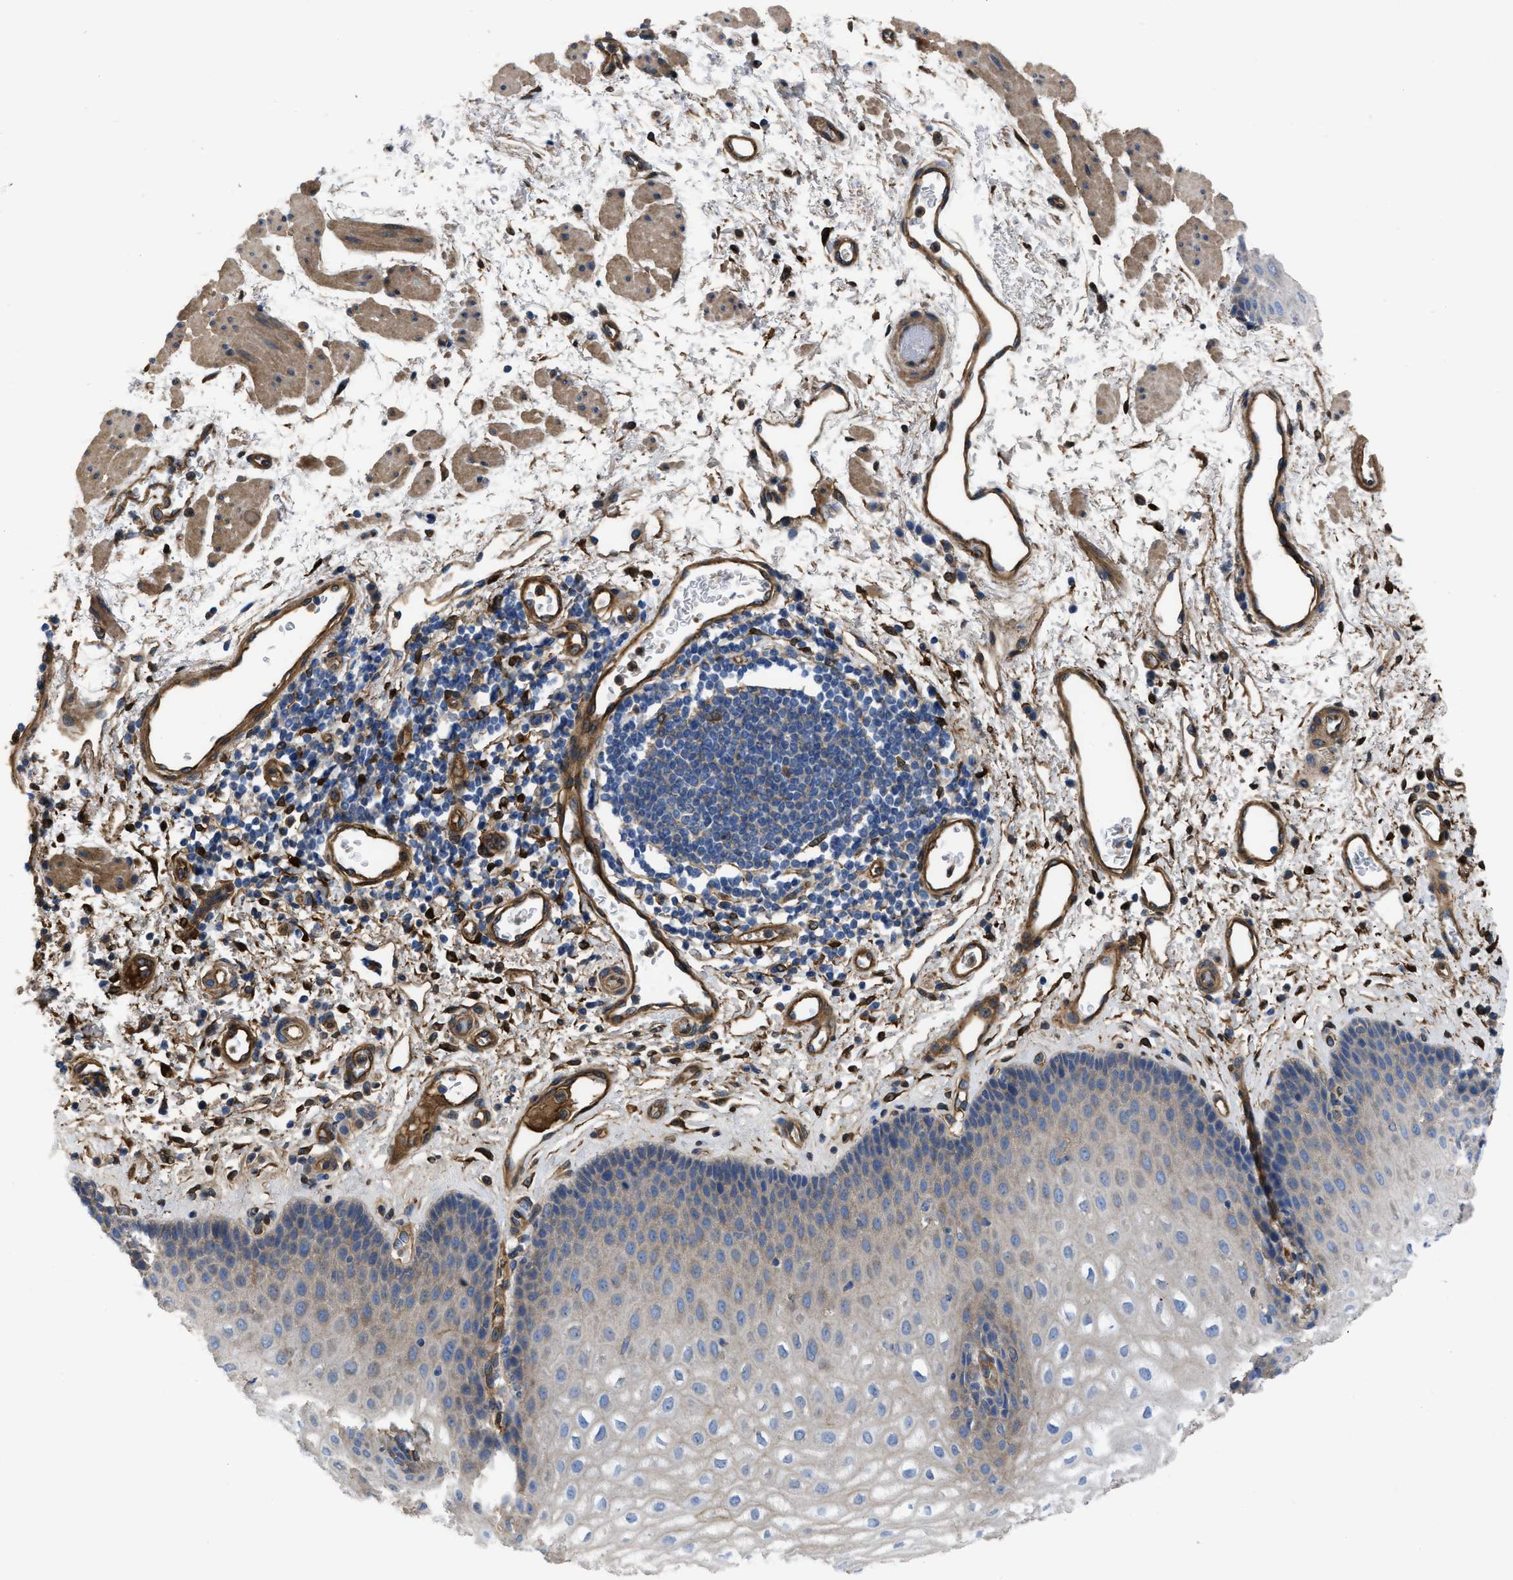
{"staining": {"intensity": "weak", "quantity": "<25%", "location": "cytoplasmic/membranous"}, "tissue": "esophagus", "cell_type": "Squamous epithelial cells", "image_type": "normal", "snomed": [{"axis": "morphology", "description": "Normal tissue, NOS"}, {"axis": "topography", "description": "Esophagus"}], "caption": "The image reveals no staining of squamous epithelial cells in benign esophagus. The staining was performed using DAB (3,3'-diaminobenzidine) to visualize the protein expression in brown, while the nuclei were stained in blue with hematoxylin (Magnification: 20x).", "gene": "TRIOBP", "patient": {"sex": "male", "age": 54}}